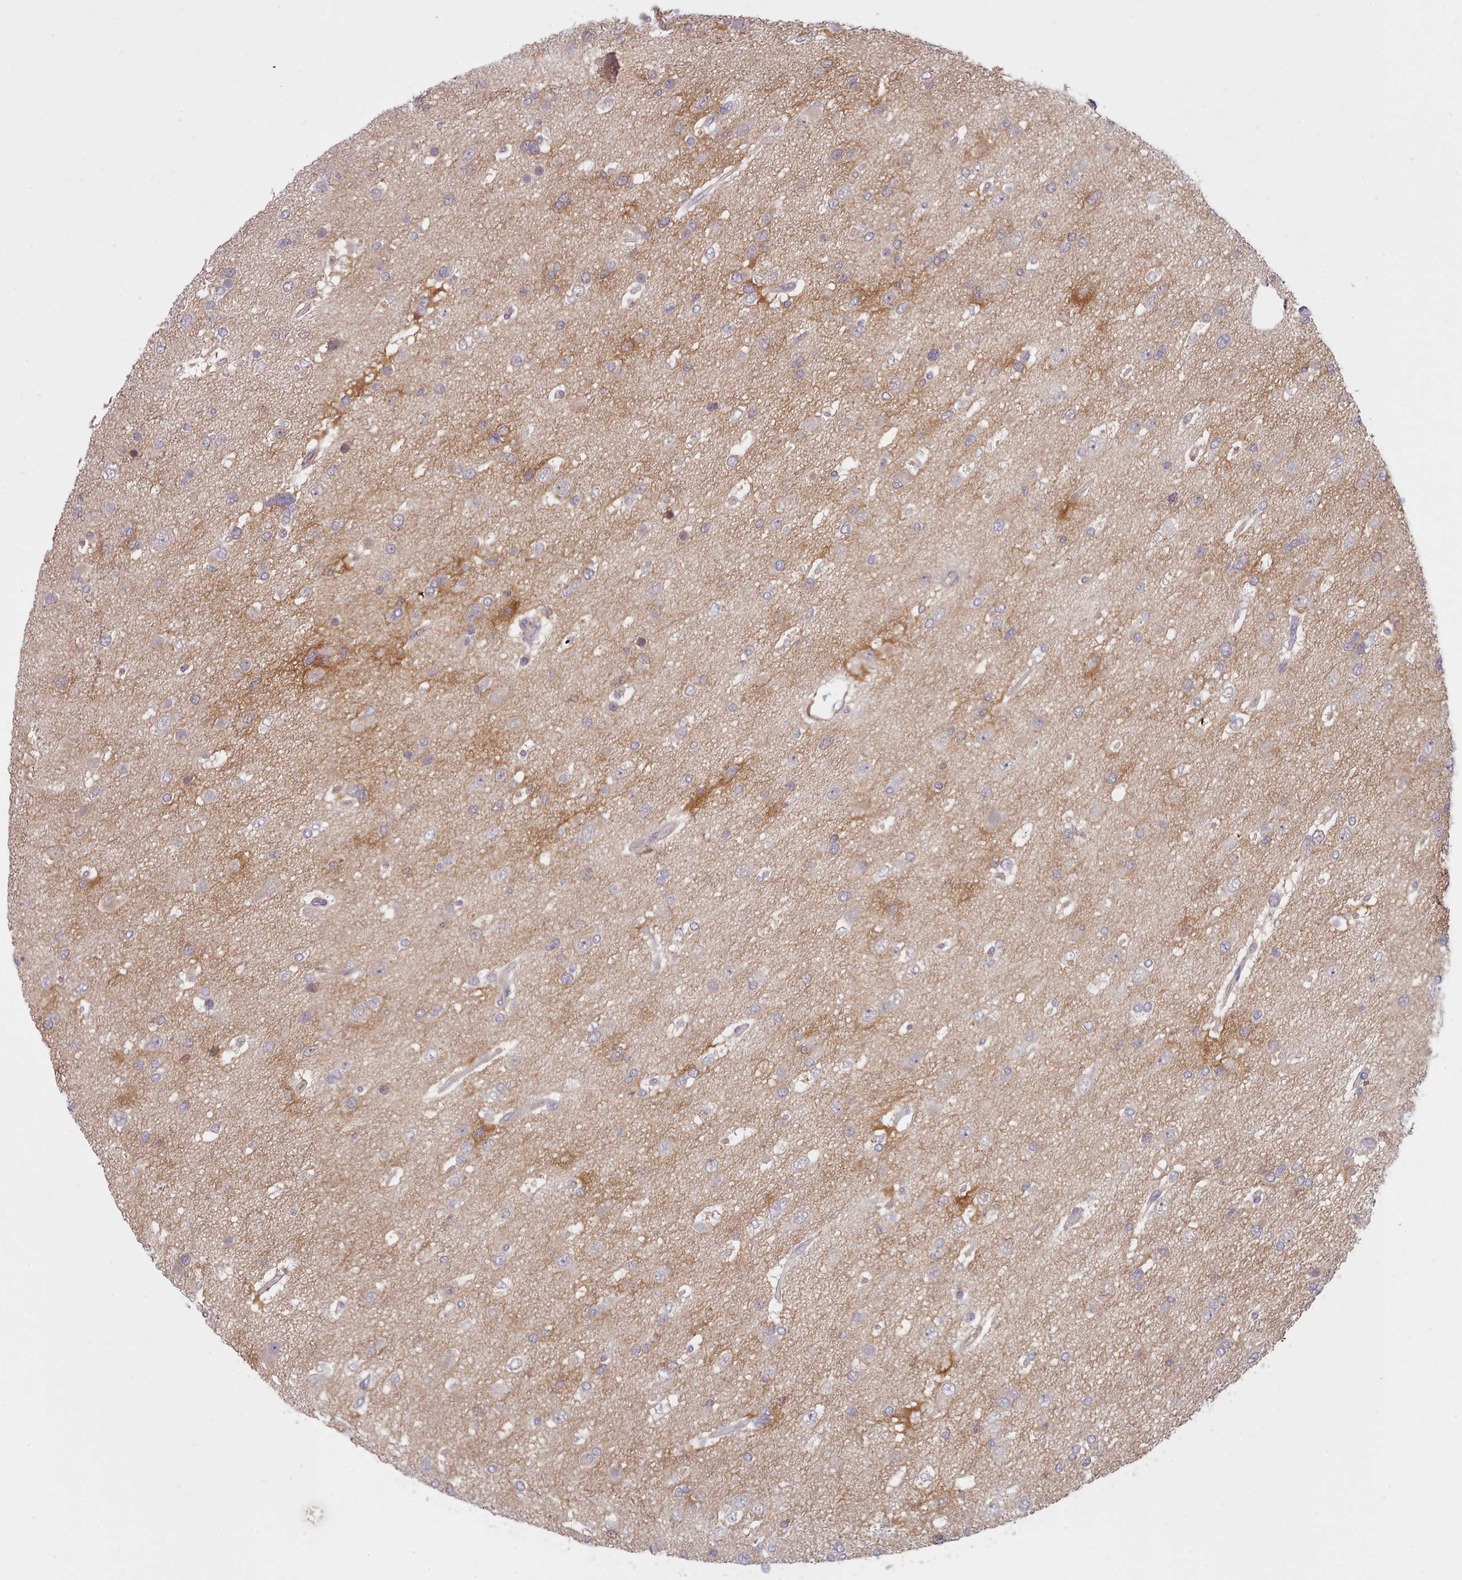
{"staining": {"intensity": "moderate", "quantity": "<25%", "location": "cytoplasmic/membranous"}, "tissue": "glioma", "cell_type": "Tumor cells", "image_type": "cancer", "snomed": [{"axis": "morphology", "description": "Glioma, malignant, High grade"}, {"axis": "topography", "description": "Brain"}], "caption": "A brown stain shows moderate cytoplasmic/membranous staining of a protein in glioma tumor cells. (IHC, brightfield microscopy, high magnification).", "gene": "CLNS1A", "patient": {"sex": "male", "age": 53}}